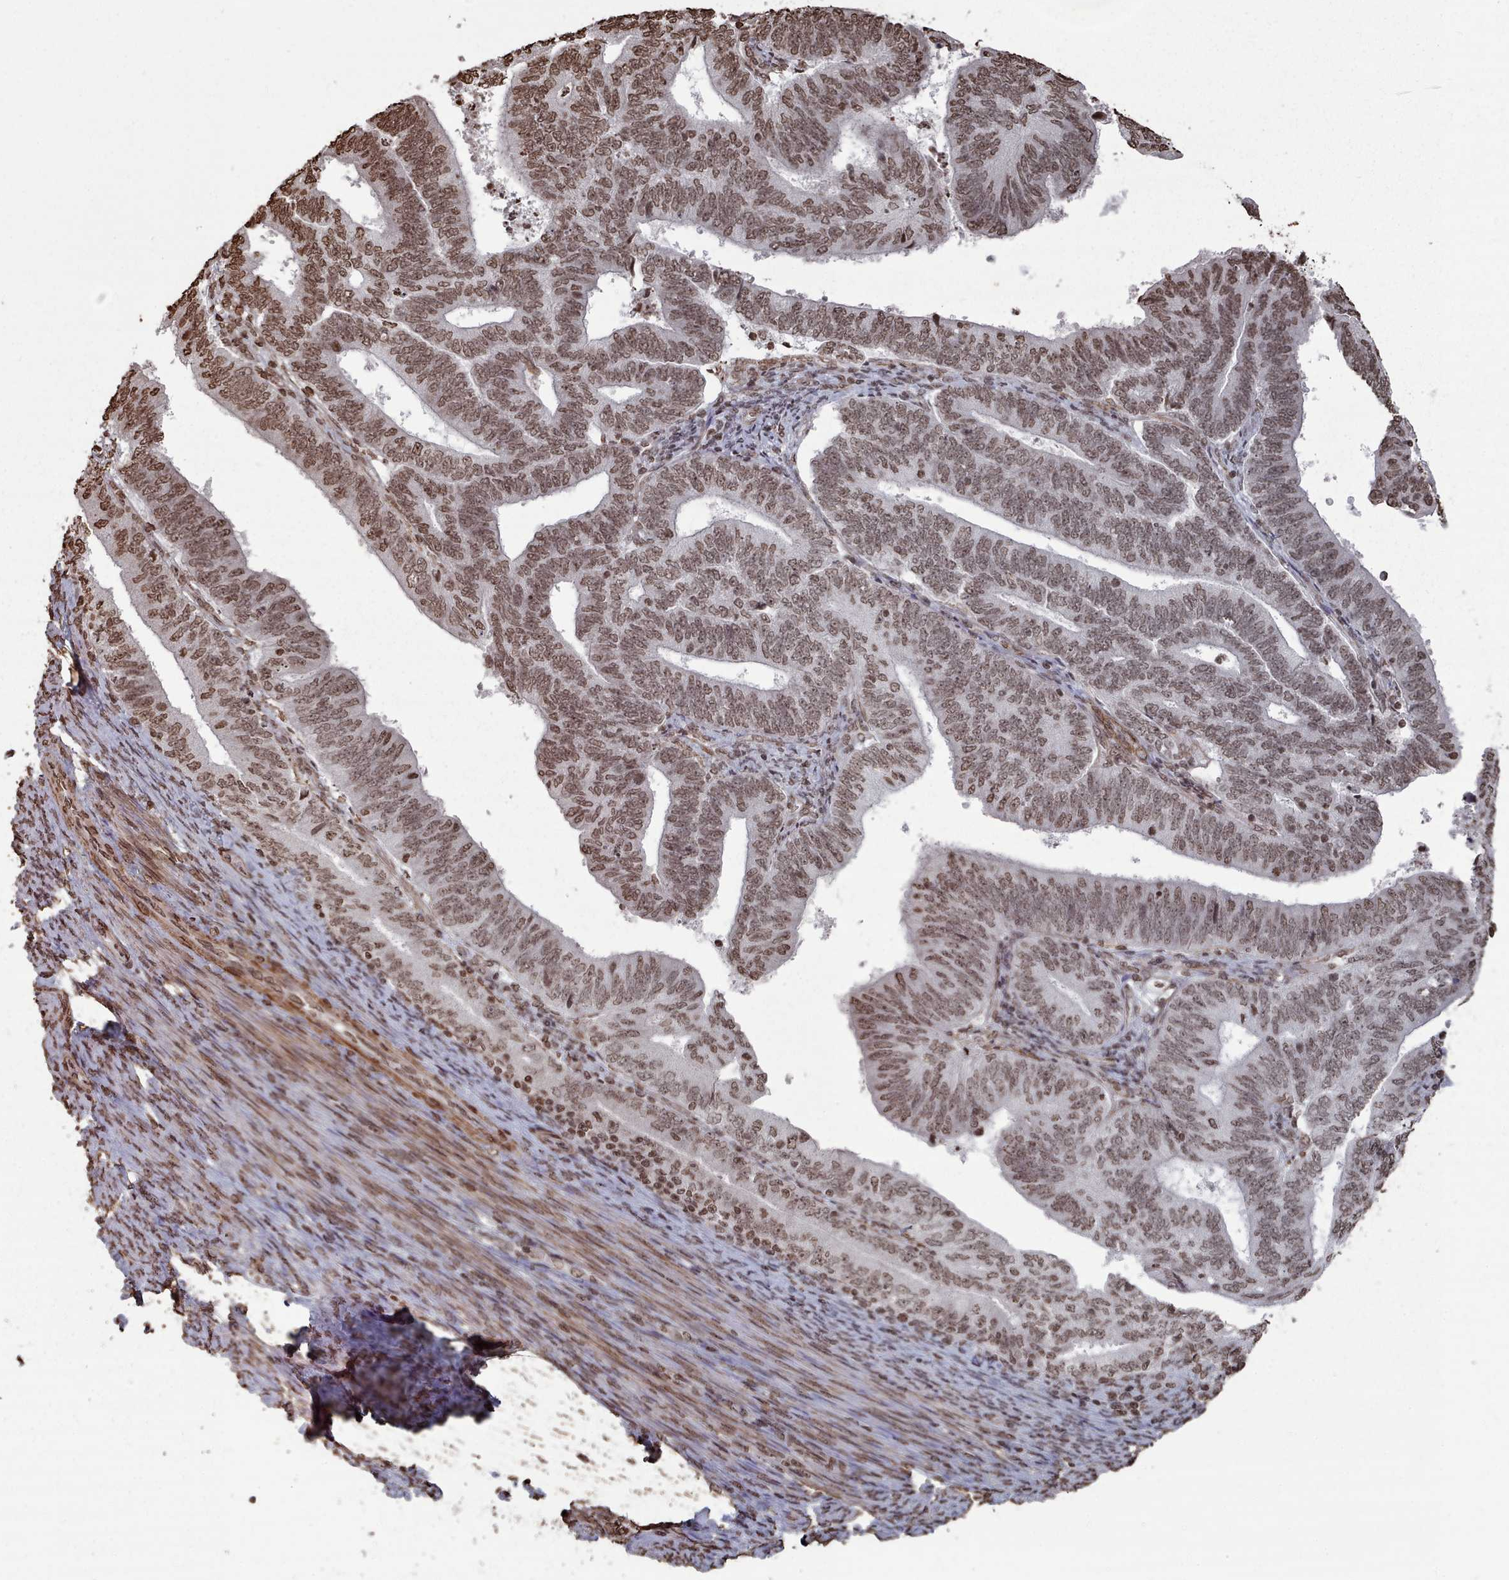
{"staining": {"intensity": "moderate", "quantity": ">75%", "location": "nuclear"}, "tissue": "endometrial cancer", "cell_type": "Tumor cells", "image_type": "cancer", "snomed": [{"axis": "morphology", "description": "Adenocarcinoma, NOS"}, {"axis": "topography", "description": "Endometrium"}], "caption": "Immunohistochemical staining of endometrial adenocarcinoma displays medium levels of moderate nuclear protein expression in approximately >75% of tumor cells.", "gene": "PLEKHG5", "patient": {"sex": "female", "age": 70}}